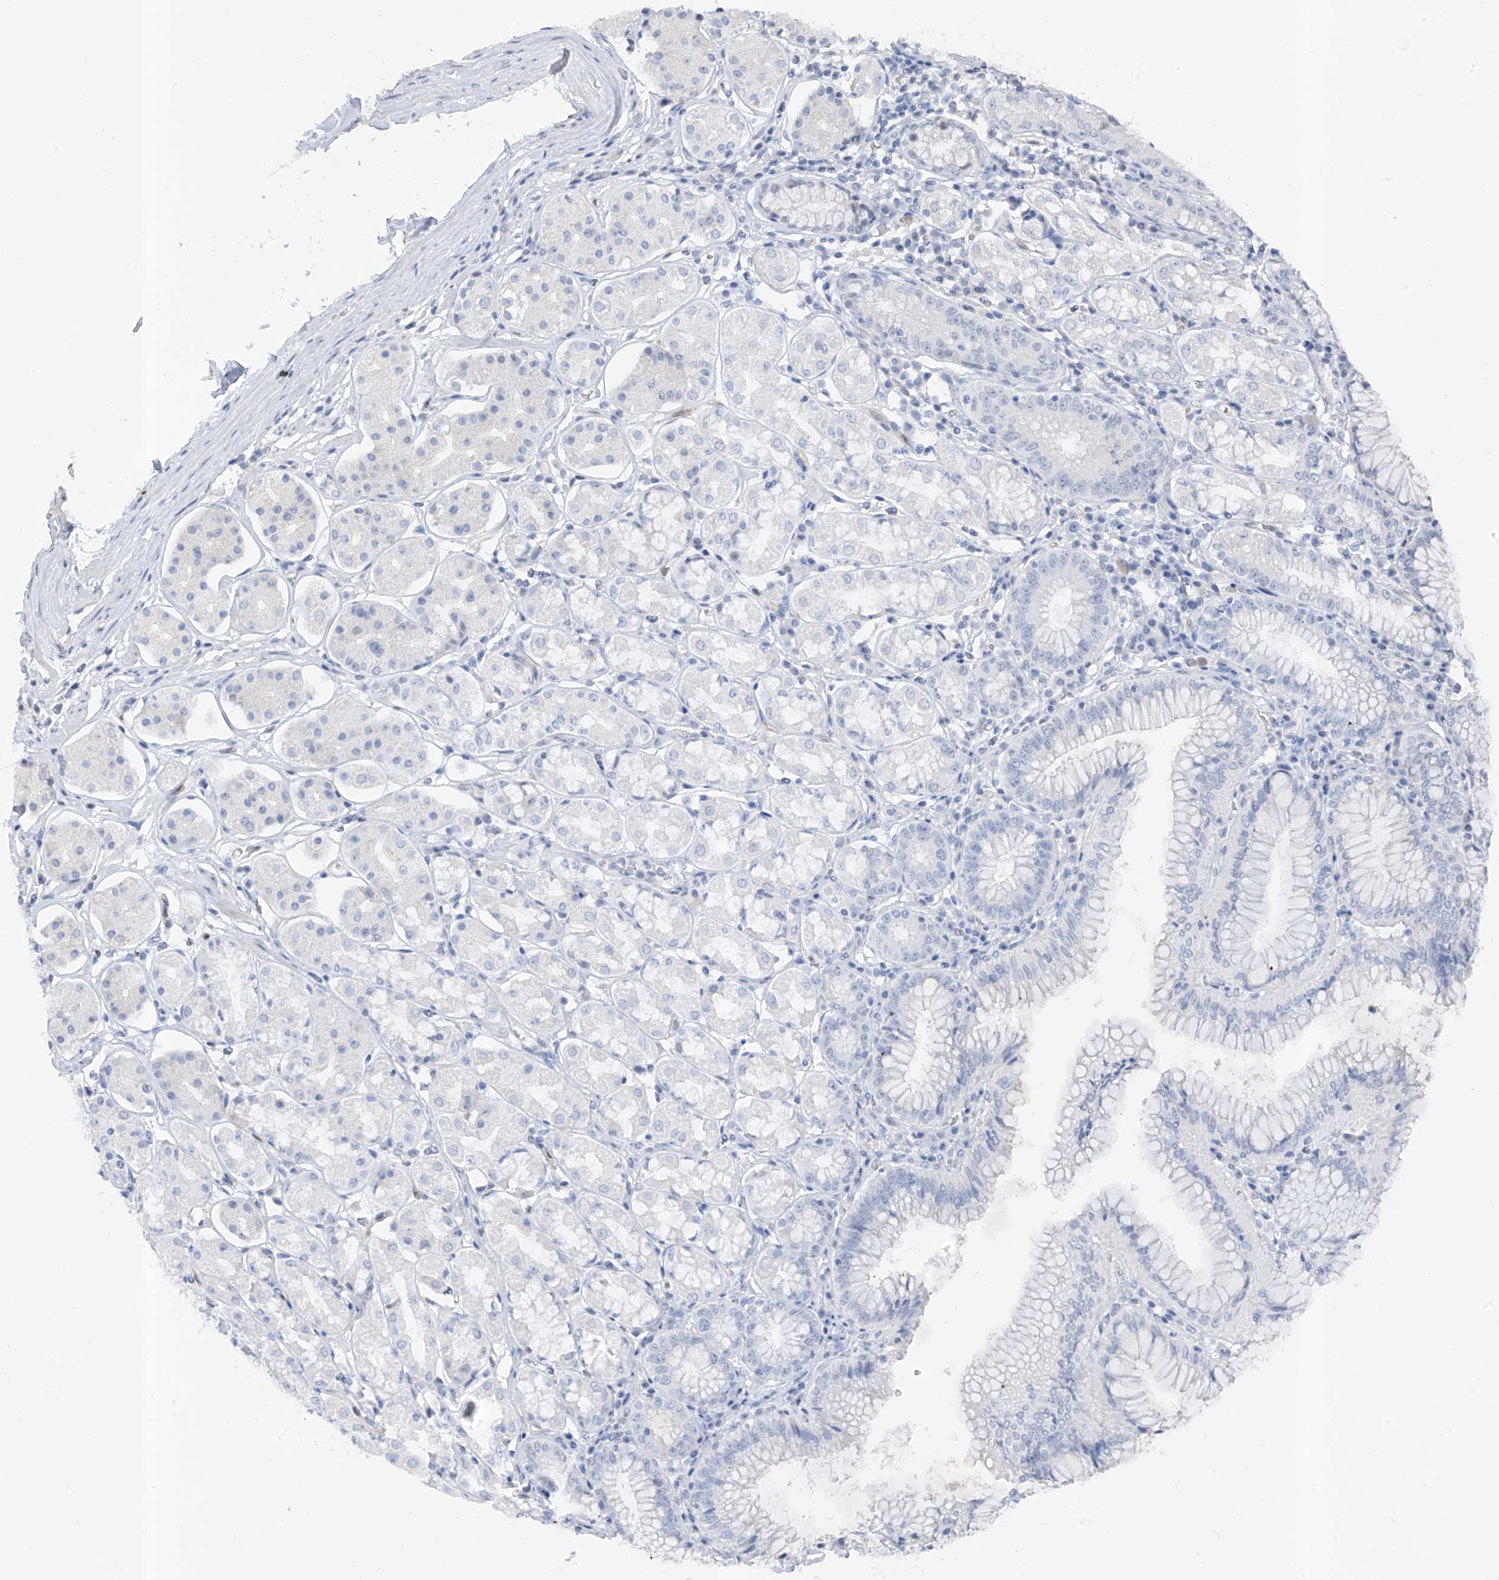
{"staining": {"intensity": "negative", "quantity": "none", "location": "none"}, "tissue": "stomach", "cell_type": "Glandular cells", "image_type": "normal", "snomed": [{"axis": "morphology", "description": "Normal tissue, NOS"}, {"axis": "topography", "description": "Stomach, lower"}], "caption": "Micrograph shows no protein expression in glandular cells of benign stomach.", "gene": "RBP7", "patient": {"sex": "female", "age": 56}}